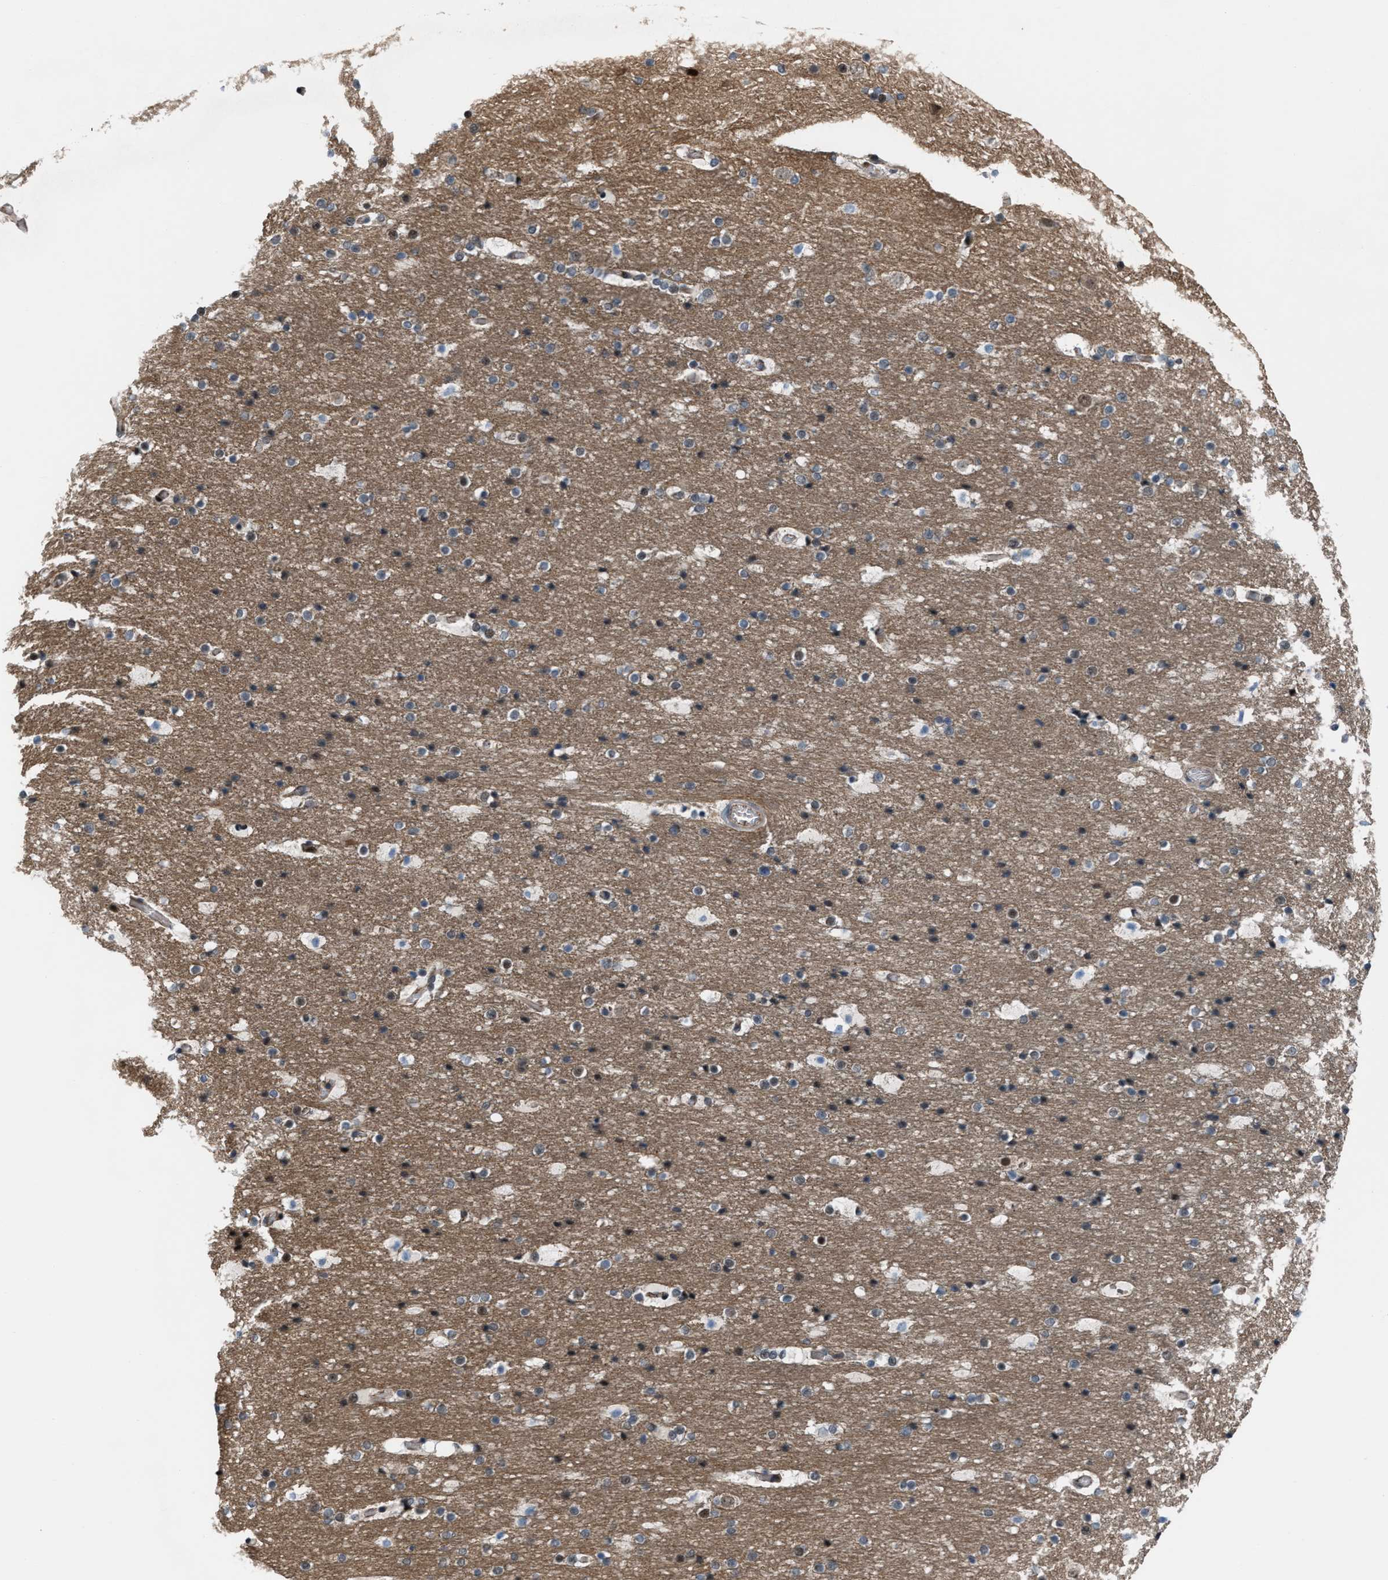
{"staining": {"intensity": "moderate", "quantity": "25%-75%", "location": "cytoplasmic/membranous"}, "tissue": "cerebral cortex", "cell_type": "Endothelial cells", "image_type": "normal", "snomed": [{"axis": "morphology", "description": "Normal tissue, NOS"}, {"axis": "topography", "description": "Cerebral cortex"}], "caption": "Immunohistochemistry image of benign human cerebral cortex stained for a protein (brown), which shows medium levels of moderate cytoplasmic/membranous staining in about 25%-75% of endothelial cells.", "gene": "RFFL", "patient": {"sex": "male", "age": 57}}